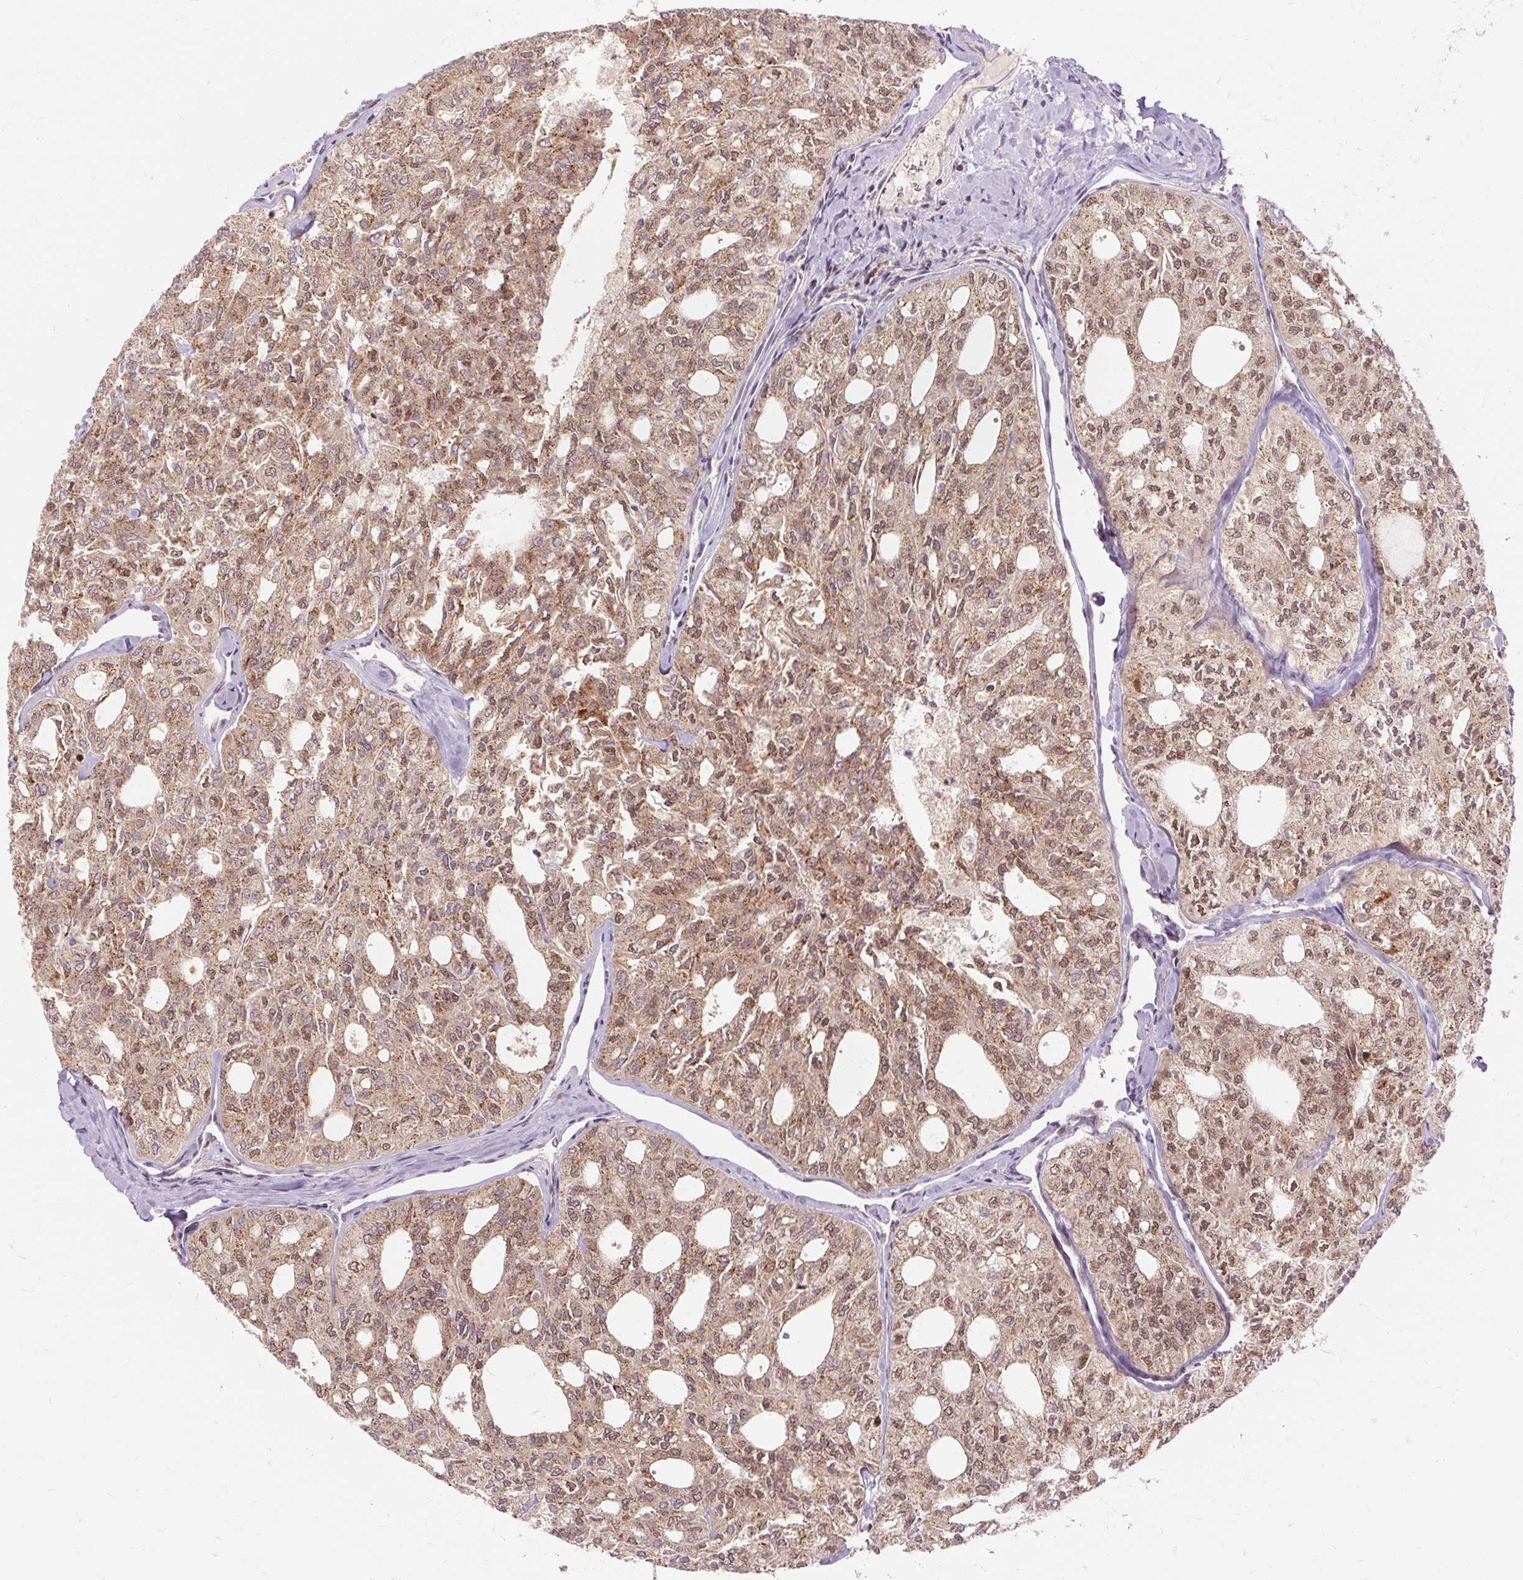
{"staining": {"intensity": "moderate", "quantity": ">75%", "location": "cytoplasmic/membranous,nuclear"}, "tissue": "thyroid cancer", "cell_type": "Tumor cells", "image_type": "cancer", "snomed": [{"axis": "morphology", "description": "Follicular adenoma carcinoma, NOS"}, {"axis": "topography", "description": "Thyroid gland"}], "caption": "A medium amount of moderate cytoplasmic/membranous and nuclear staining is appreciated in approximately >75% of tumor cells in thyroid cancer (follicular adenoma carcinoma) tissue.", "gene": "CSTF1", "patient": {"sex": "male", "age": 75}}